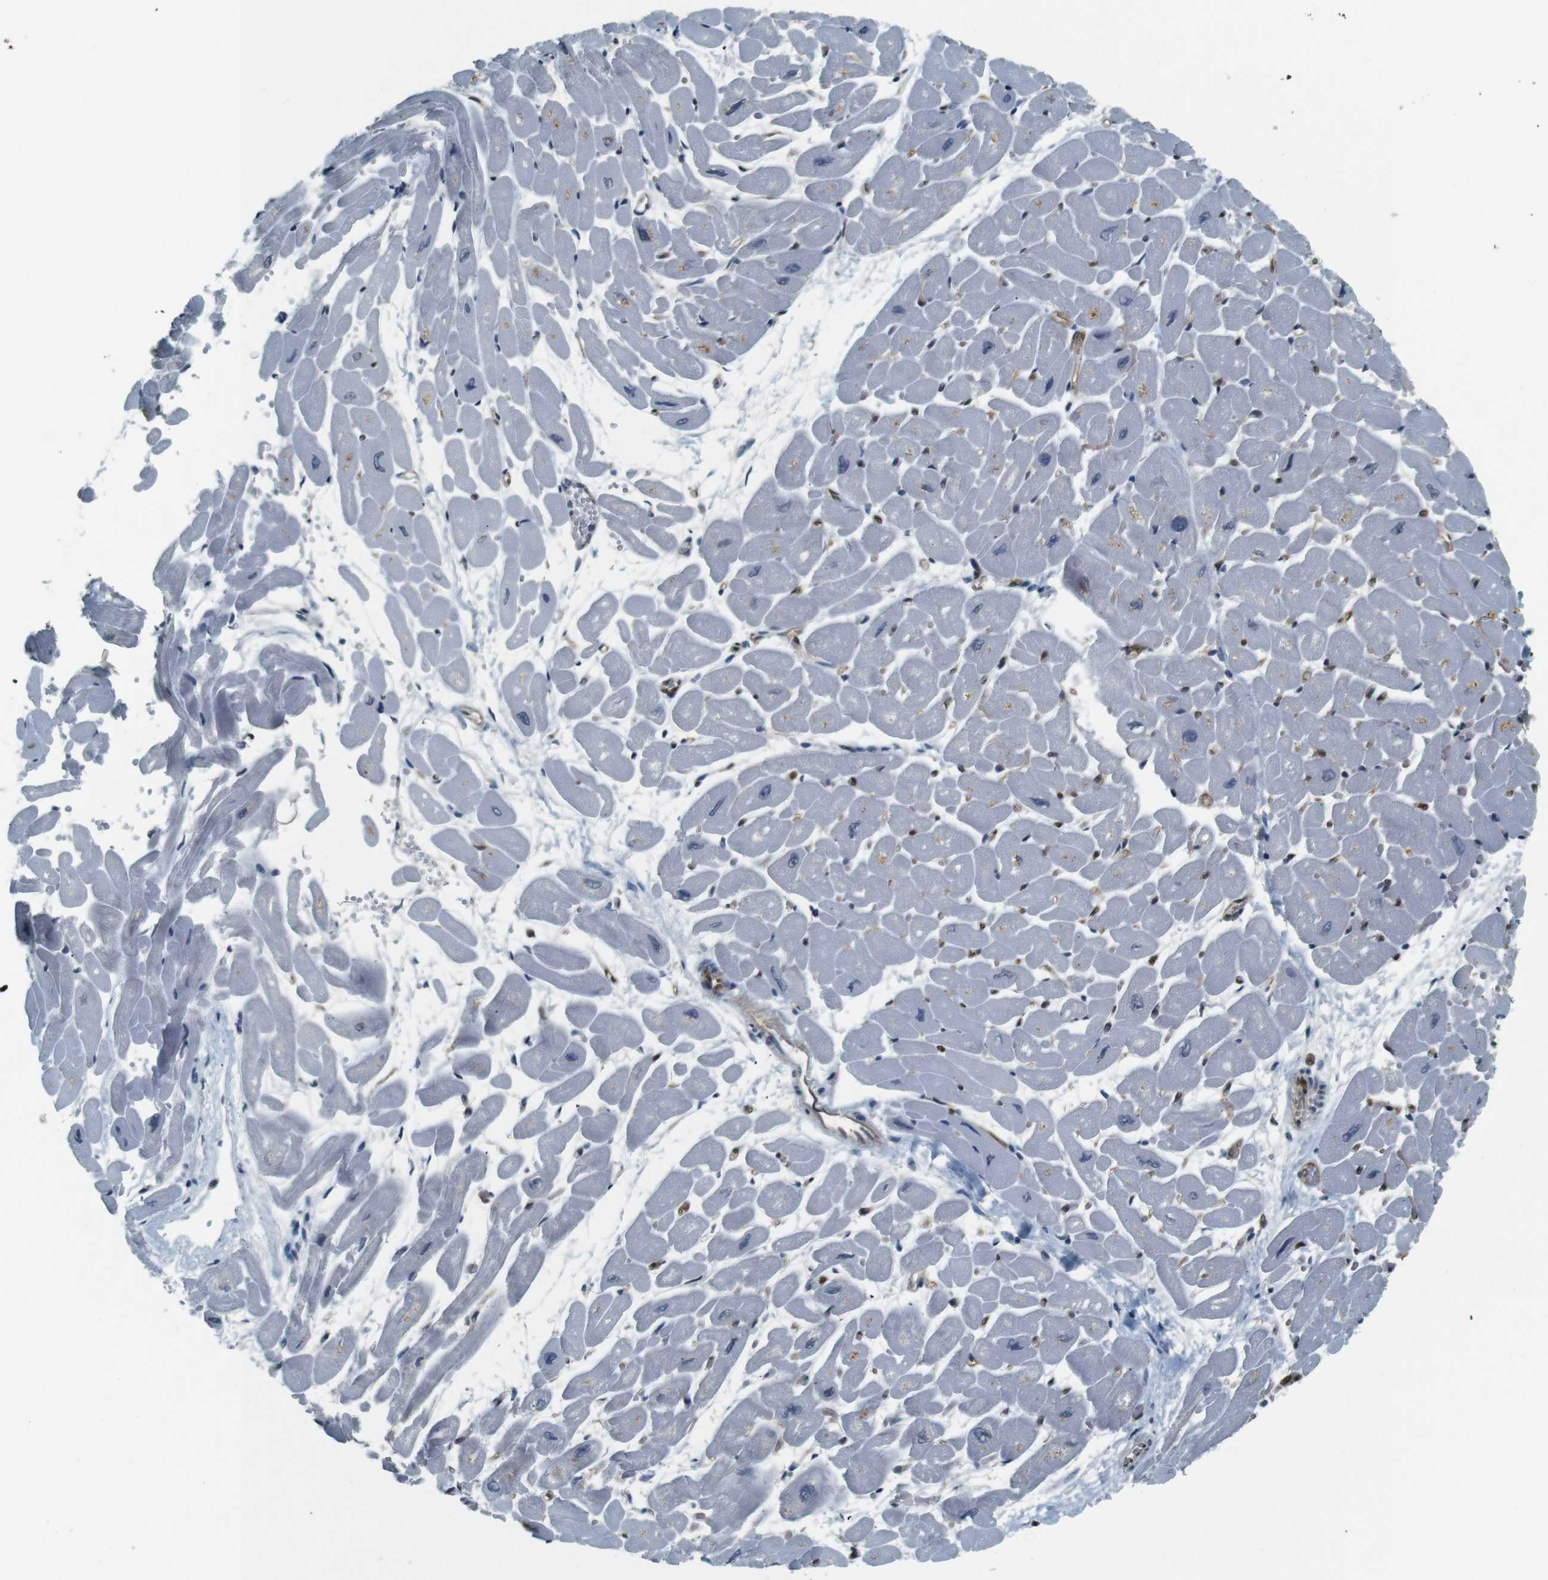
{"staining": {"intensity": "moderate", "quantity": "<25%", "location": "cytoplasmic/membranous"}, "tissue": "heart muscle", "cell_type": "Cardiomyocytes", "image_type": "normal", "snomed": [{"axis": "morphology", "description": "Normal tissue, NOS"}, {"axis": "topography", "description": "Heart"}], "caption": "High-magnification brightfield microscopy of unremarkable heart muscle stained with DAB (brown) and counterstained with hematoxylin (blue). cardiomyocytes exhibit moderate cytoplasmic/membranous positivity is identified in about<25% of cells. (brown staining indicates protein expression, while blue staining denotes nuclei).", "gene": "NHEJ1", "patient": {"sex": "male", "age": 45}}